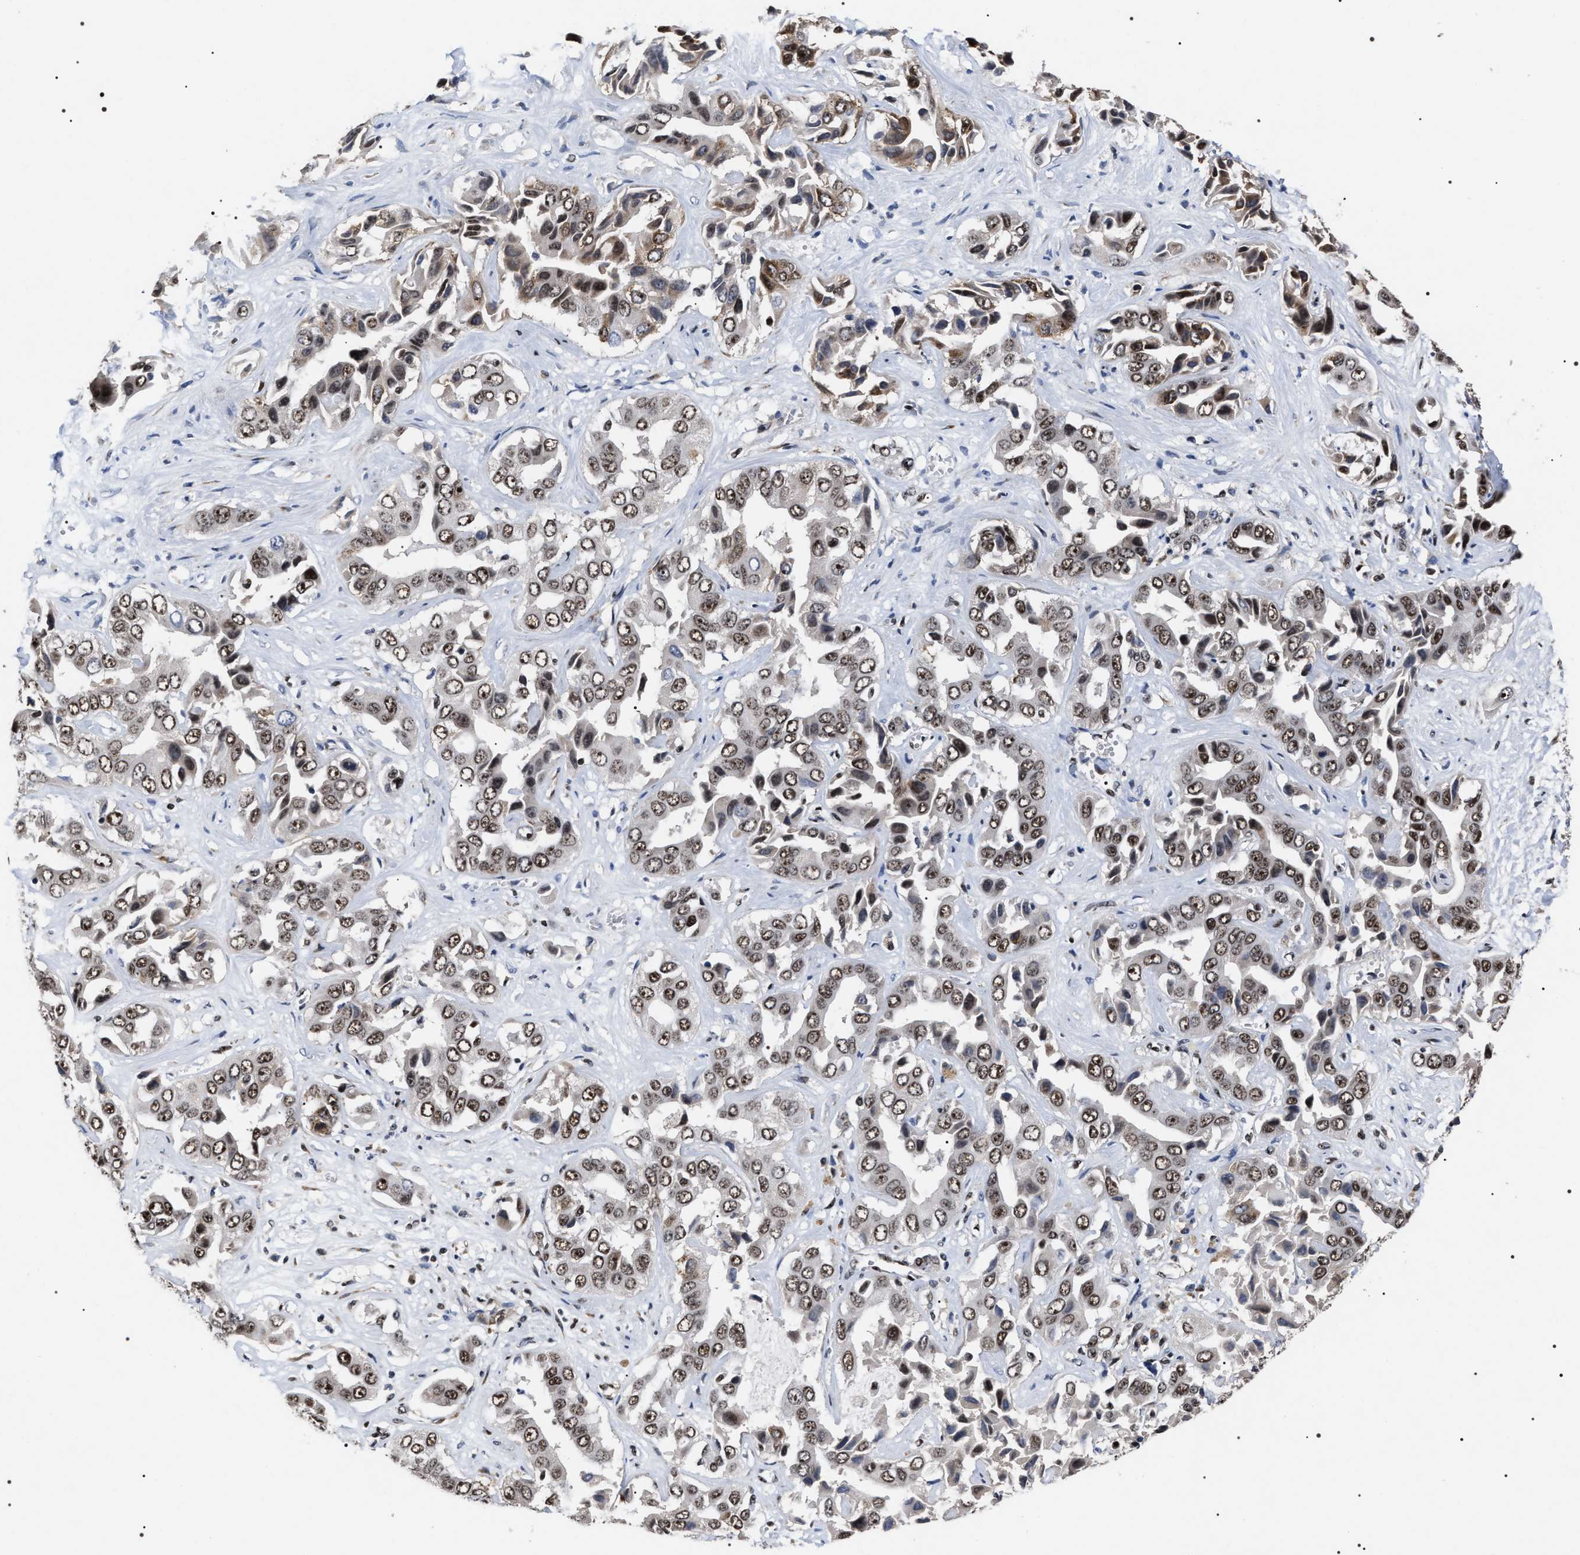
{"staining": {"intensity": "moderate", "quantity": ">75%", "location": "nuclear"}, "tissue": "liver cancer", "cell_type": "Tumor cells", "image_type": "cancer", "snomed": [{"axis": "morphology", "description": "Cholangiocarcinoma"}, {"axis": "topography", "description": "Liver"}], "caption": "Immunohistochemical staining of human liver cholangiocarcinoma demonstrates medium levels of moderate nuclear positivity in about >75% of tumor cells.", "gene": "RRP1B", "patient": {"sex": "female", "age": 52}}